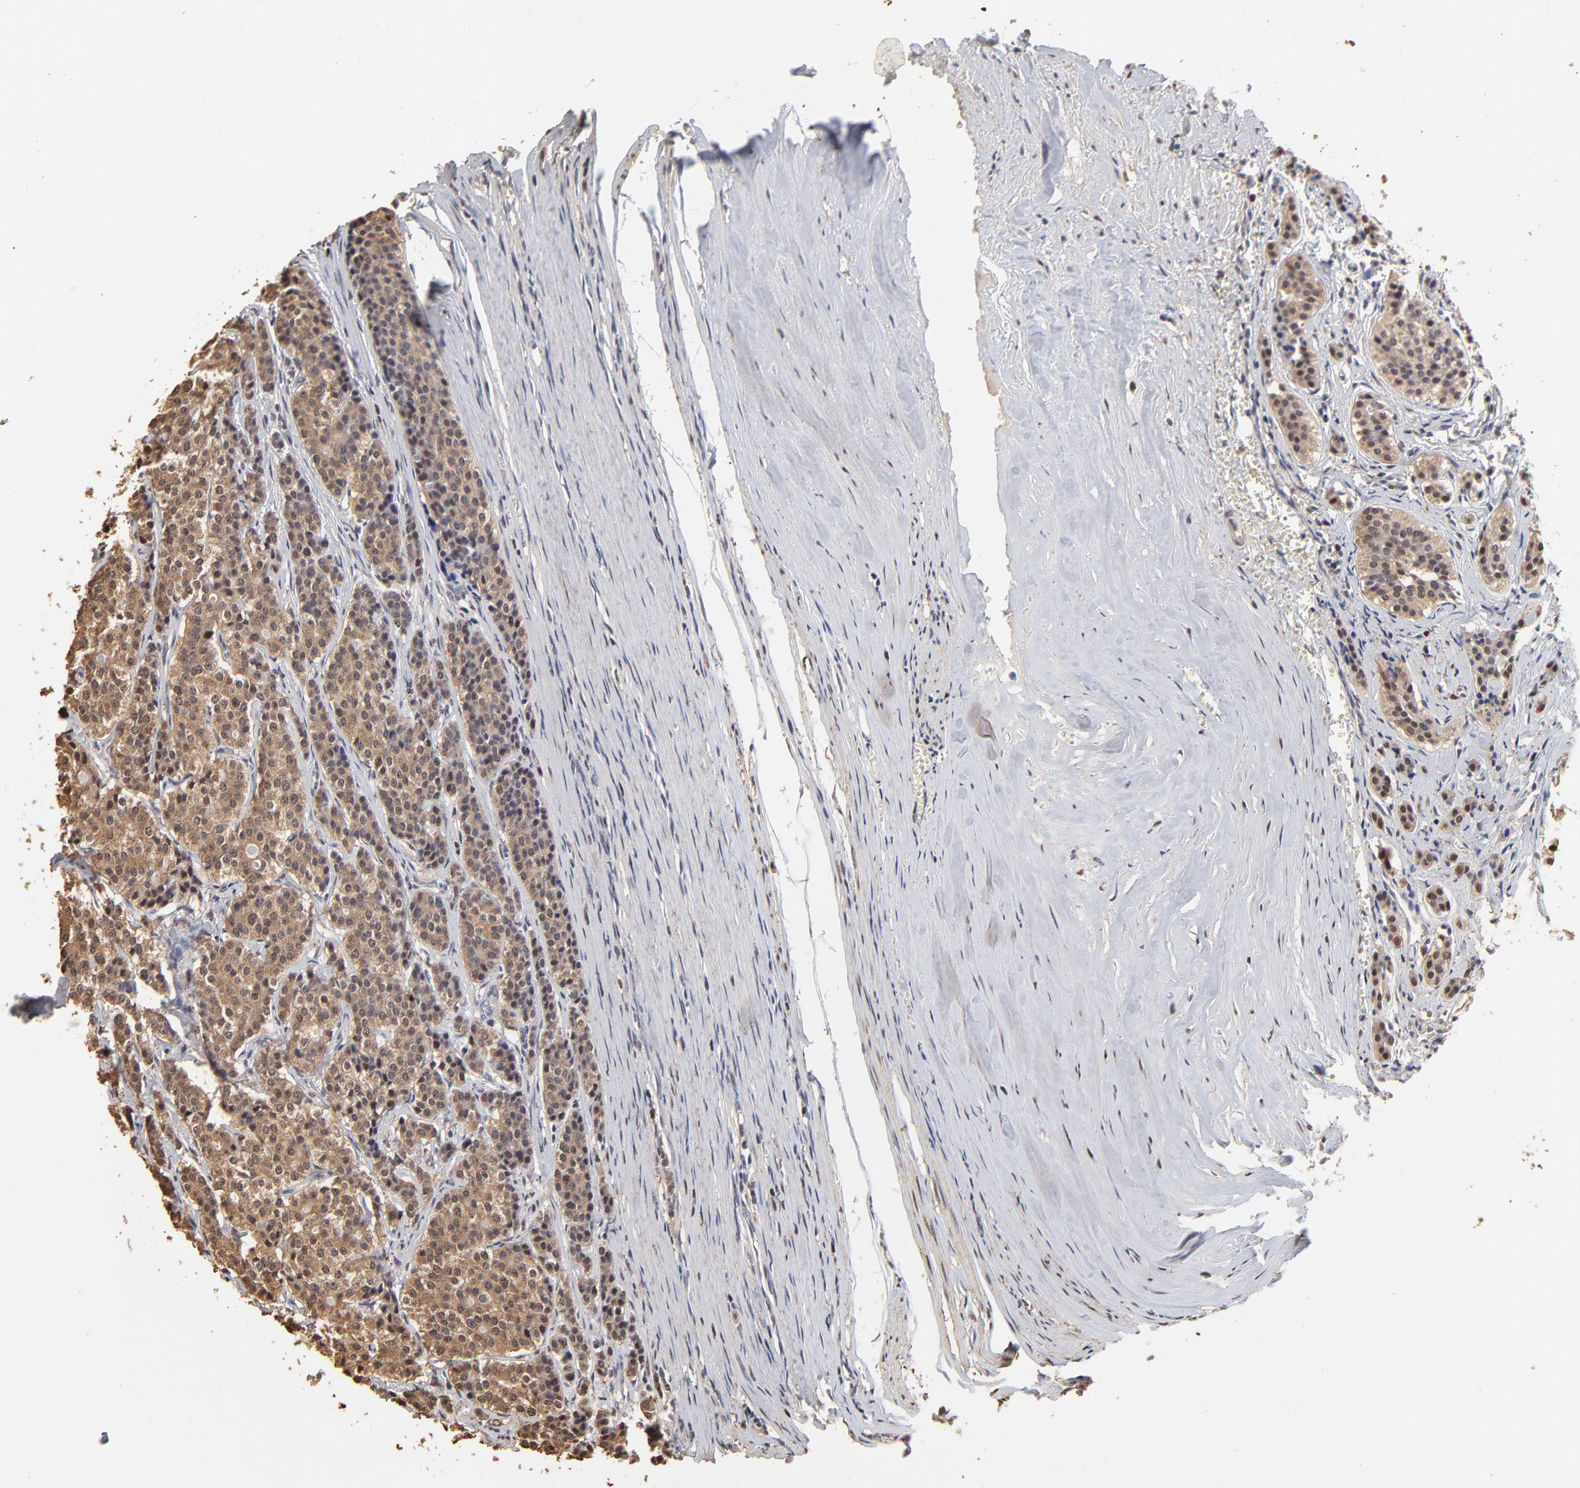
{"staining": {"intensity": "weak", "quantity": "25%-75%", "location": "cytoplasmic/membranous,nuclear"}, "tissue": "carcinoid", "cell_type": "Tumor cells", "image_type": "cancer", "snomed": [{"axis": "morphology", "description": "Carcinoid, malignant, NOS"}, {"axis": "topography", "description": "Small intestine"}], "caption": "This micrograph exhibits carcinoid stained with immunohistochemistry to label a protein in brown. The cytoplasmic/membranous and nuclear of tumor cells show weak positivity for the protein. Nuclei are counter-stained blue.", "gene": "BIRC5", "patient": {"sex": "male", "age": 63}}